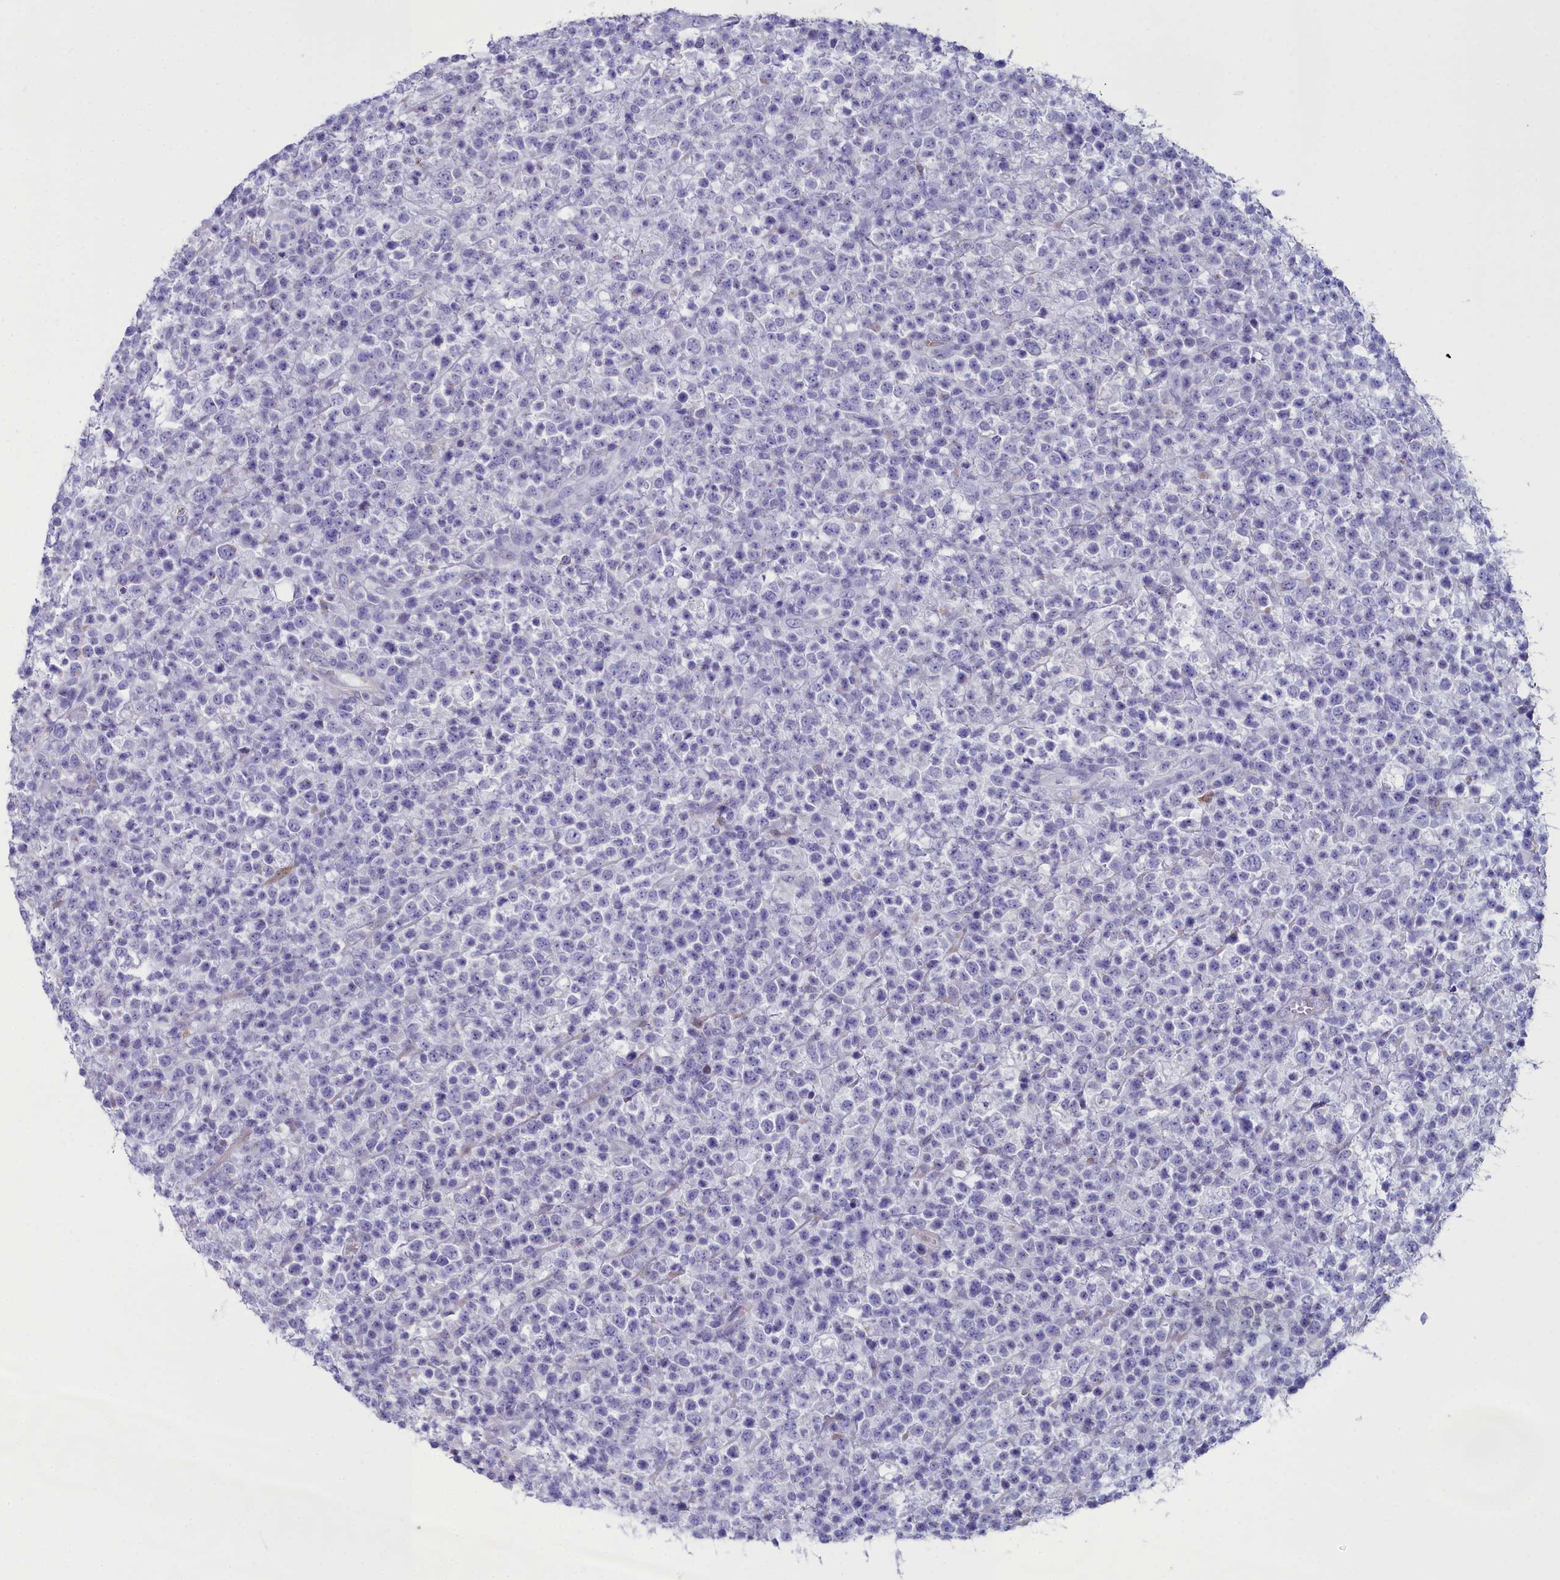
{"staining": {"intensity": "negative", "quantity": "none", "location": "none"}, "tissue": "lymphoma", "cell_type": "Tumor cells", "image_type": "cancer", "snomed": [{"axis": "morphology", "description": "Malignant lymphoma, non-Hodgkin's type, High grade"}, {"axis": "topography", "description": "Colon"}], "caption": "This is a image of IHC staining of lymphoma, which shows no positivity in tumor cells. (Immunohistochemistry, brightfield microscopy, high magnification).", "gene": "PPP1R14A", "patient": {"sex": "female", "age": 53}}